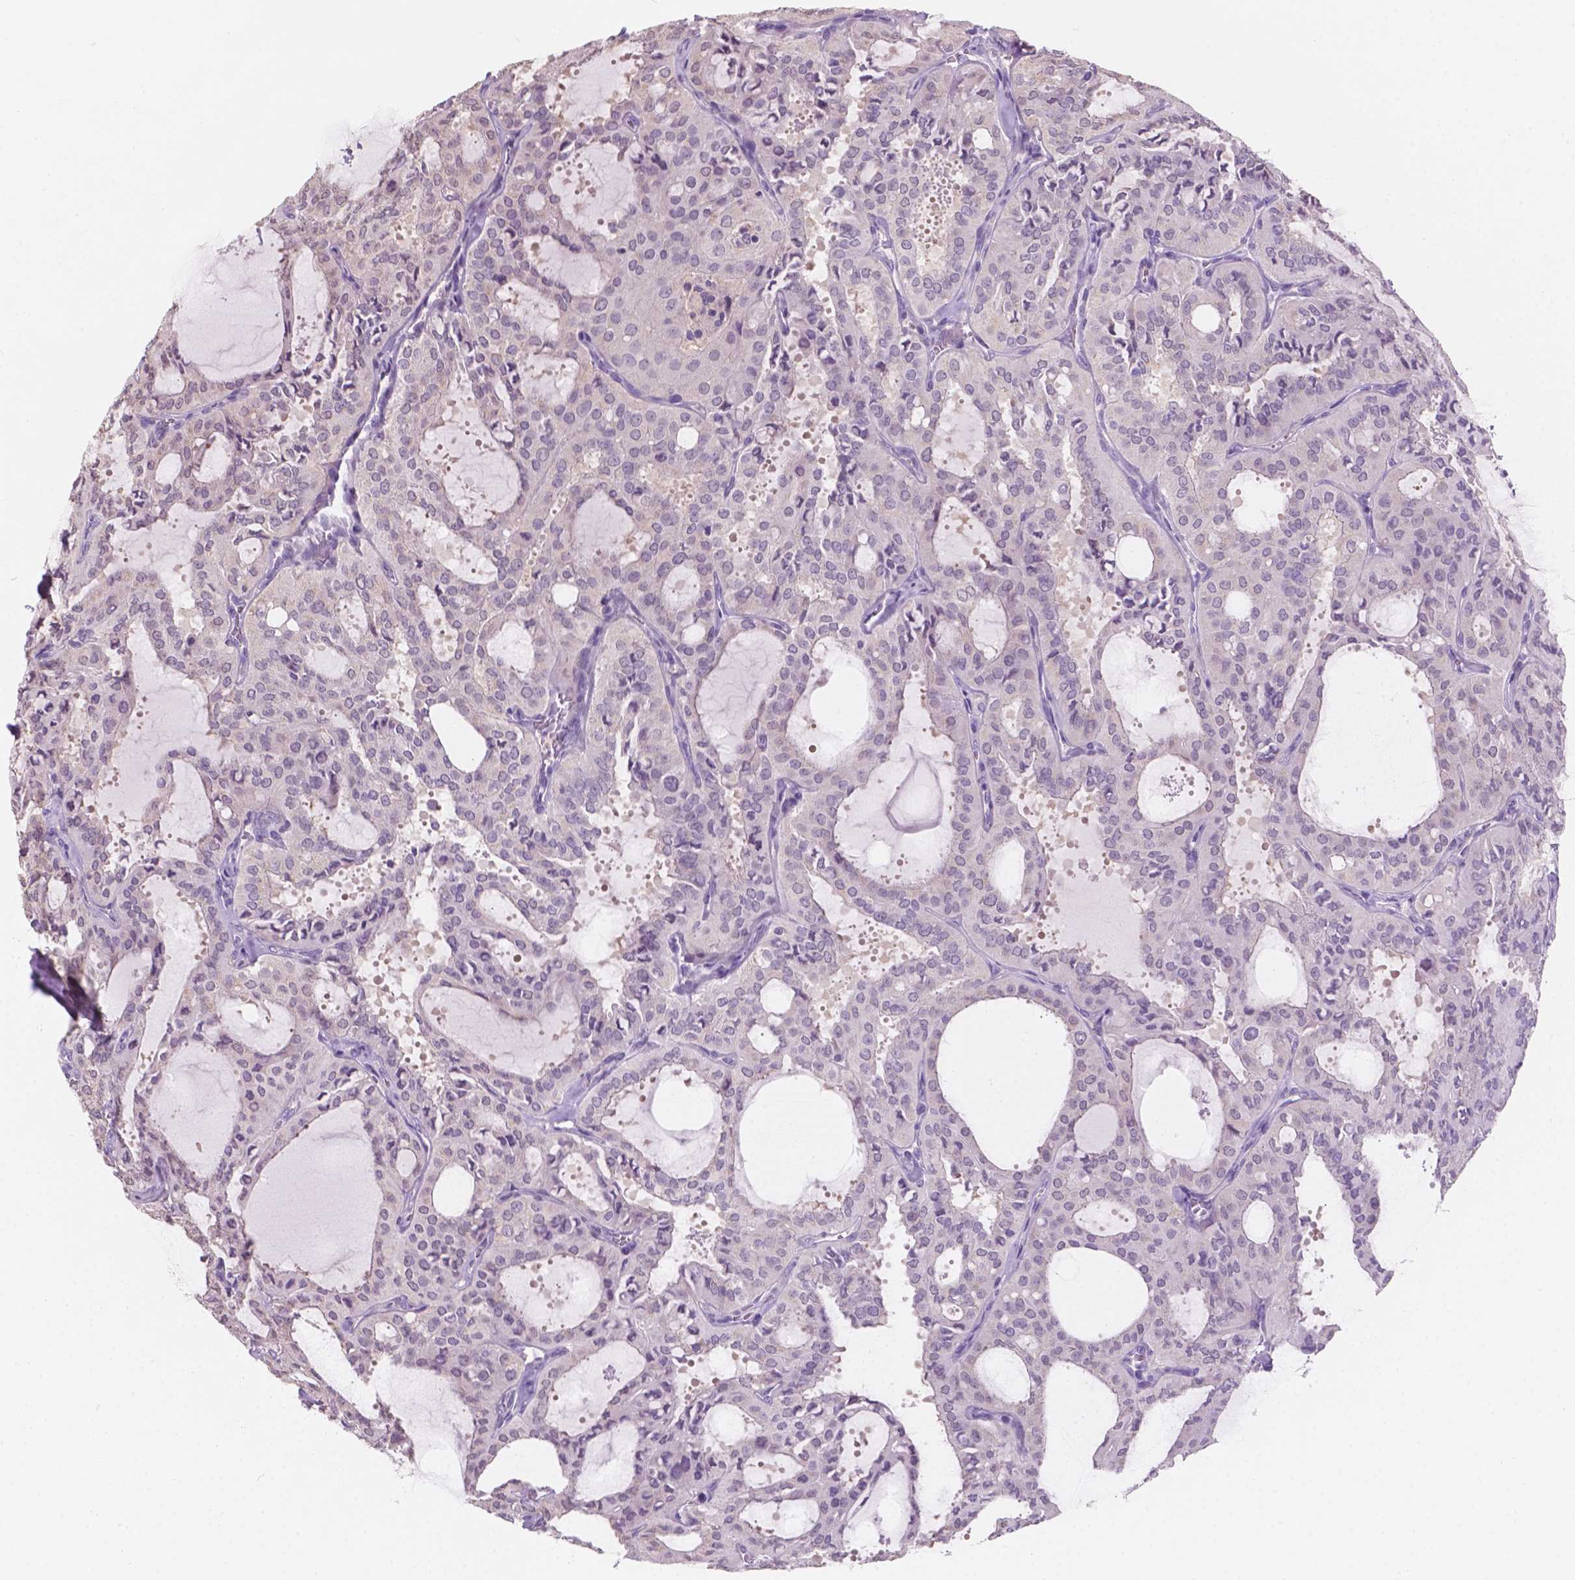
{"staining": {"intensity": "negative", "quantity": "none", "location": "none"}, "tissue": "thyroid cancer", "cell_type": "Tumor cells", "image_type": "cancer", "snomed": [{"axis": "morphology", "description": "Follicular adenoma carcinoma, NOS"}, {"axis": "topography", "description": "Thyroid gland"}], "caption": "Tumor cells show no significant staining in follicular adenoma carcinoma (thyroid).", "gene": "SBSN", "patient": {"sex": "male", "age": 75}}